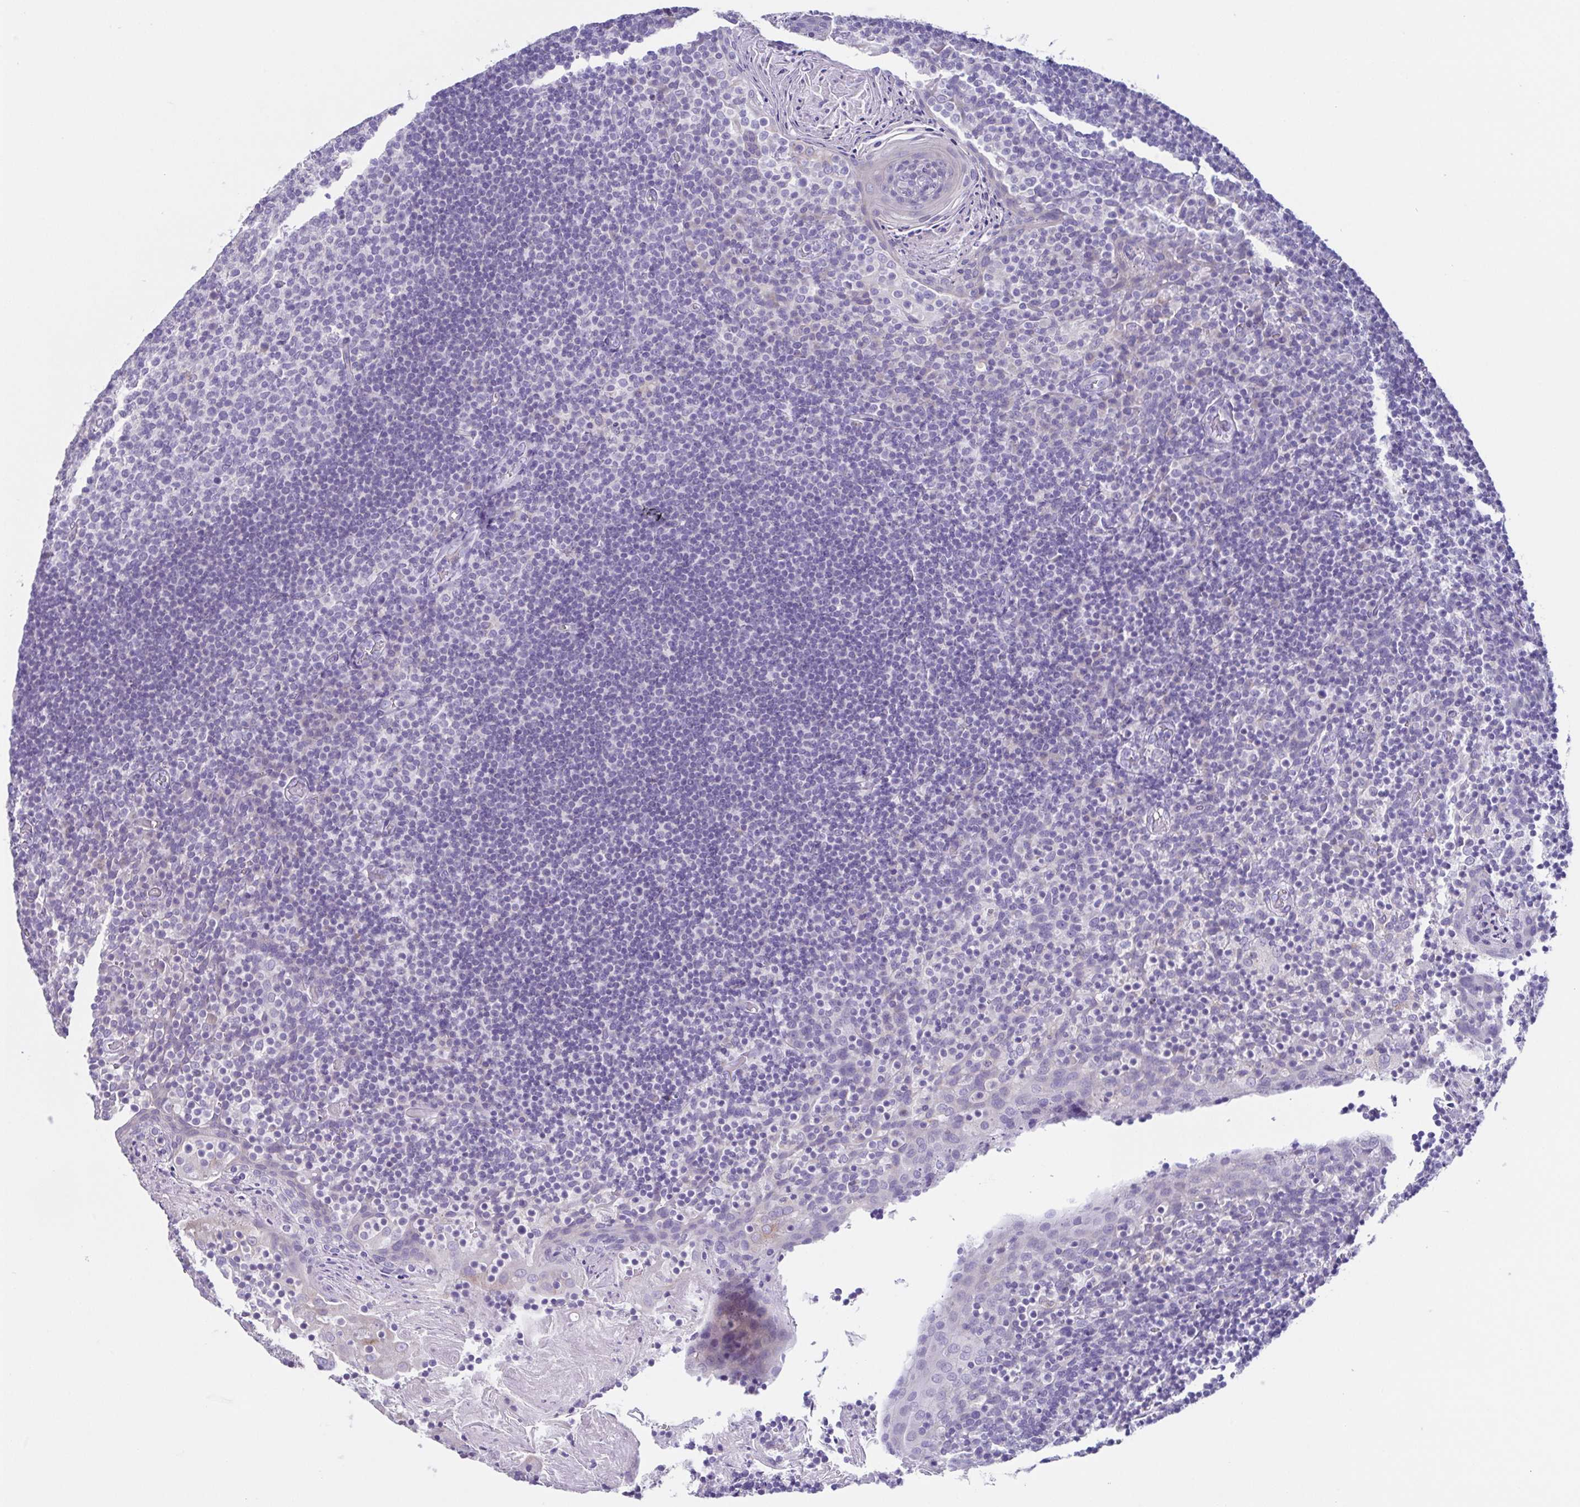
{"staining": {"intensity": "negative", "quantity": "none", "location": "none"}, "tissue": "tonsil", "cell_type": "Germinal center cells", "image_type": "normal", "snomed": [{"axis": "morphology", "description": "Normal tissue, NOS"}, {"axis": "topography", "description": "Tonsil"}], "caption": "Histopathology image shows no significant protein staining in germinal center cells of benign tonsil.", "gene": "RDH11", "patient": {"sex": "female", "age": 10}}